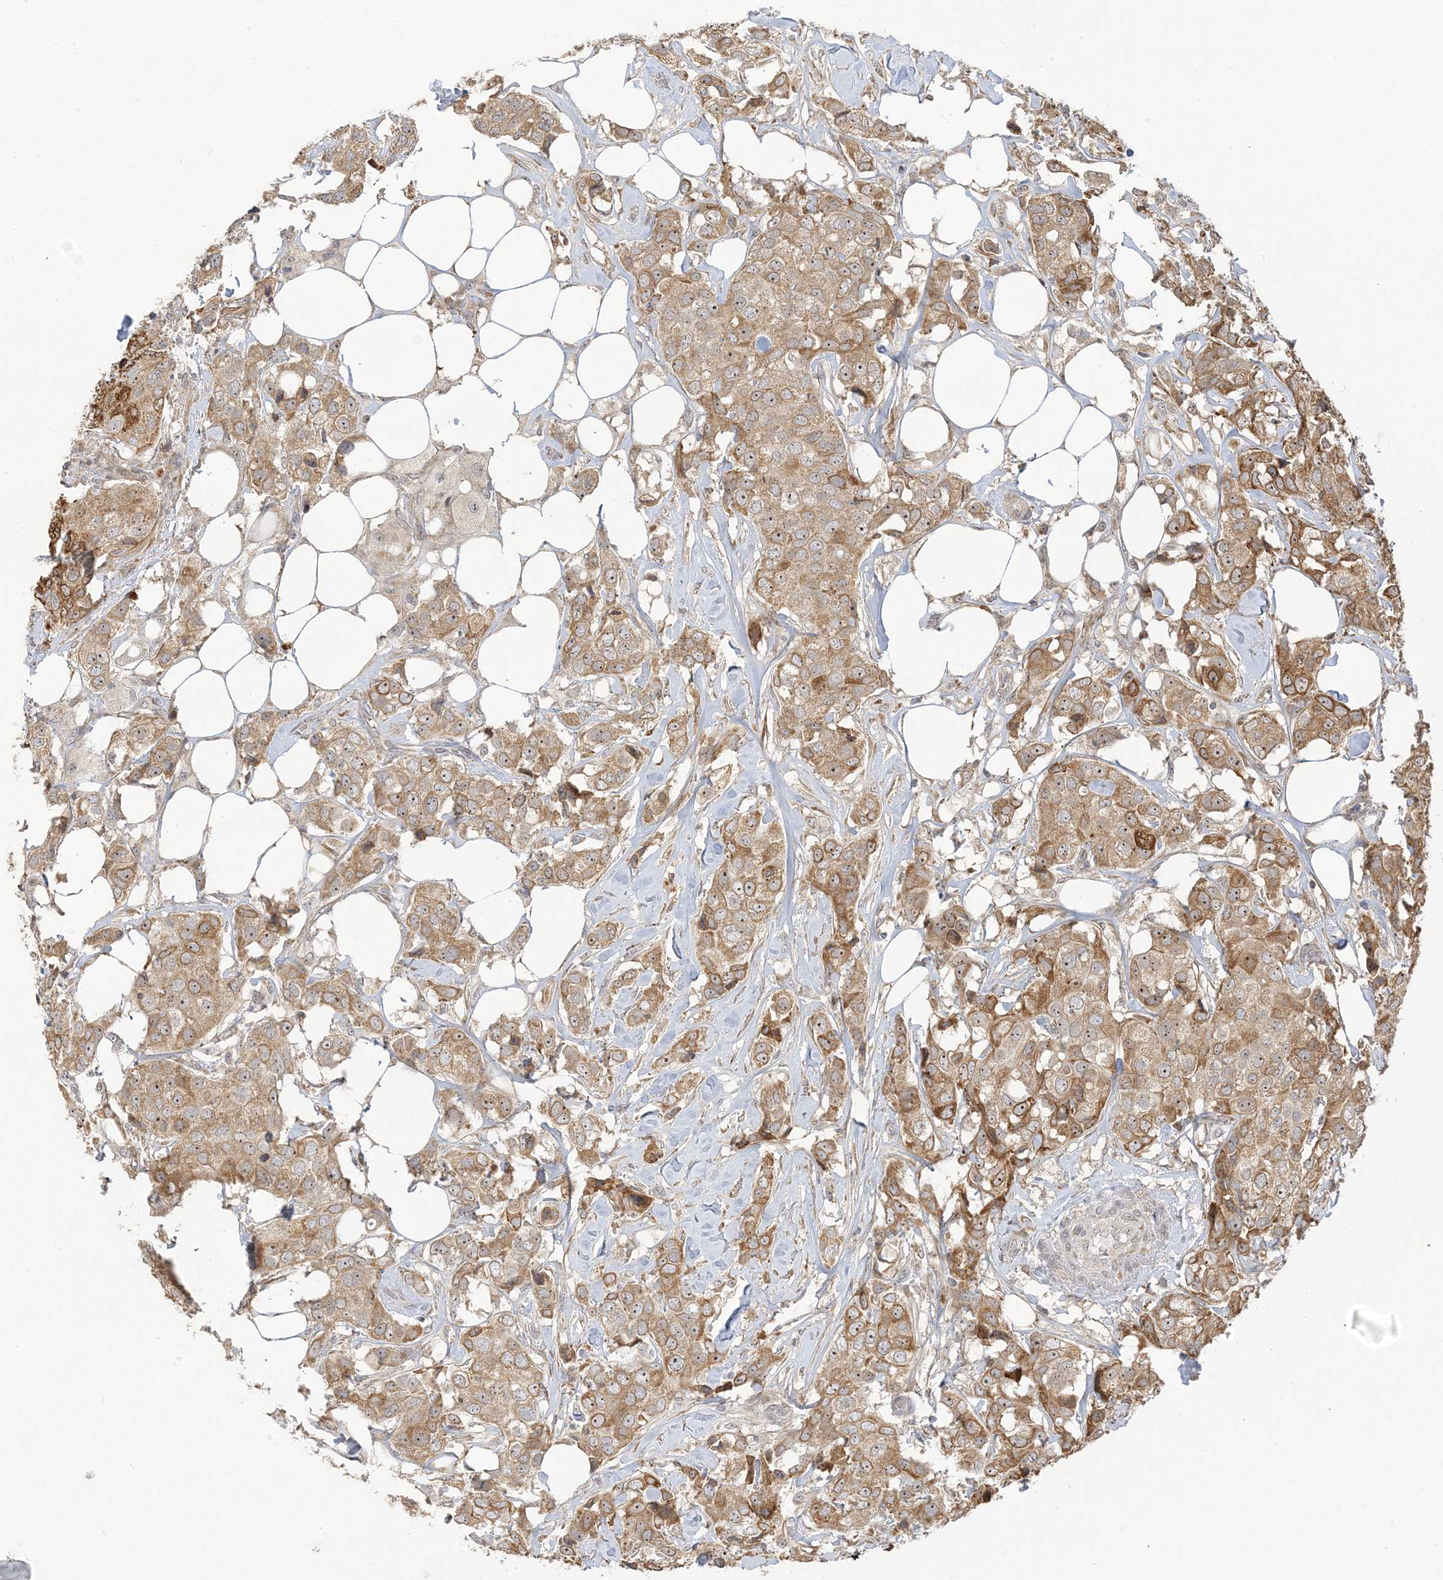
{"staining": {"intensity": "strong", "quantity": ">75%", "location": "cytoplasmic/membranous"}, "tissue": "breast cancer", "cell_type": "Tumor cells", "image_type": "cancer", "snomed": [{"axis": "morphology", "description": "Duct carcinoma"}, {"axis": "topography", "description": "Breast"}], "caption": "Brown immunohistochemical staining in human breast infiltrating ductal carcinoma demonstrates strong cytoplasmic/membranous expression in about >75% of tumor cells.", "gene": "ECM2", "patient": {"sex": "female", "age": 80}}